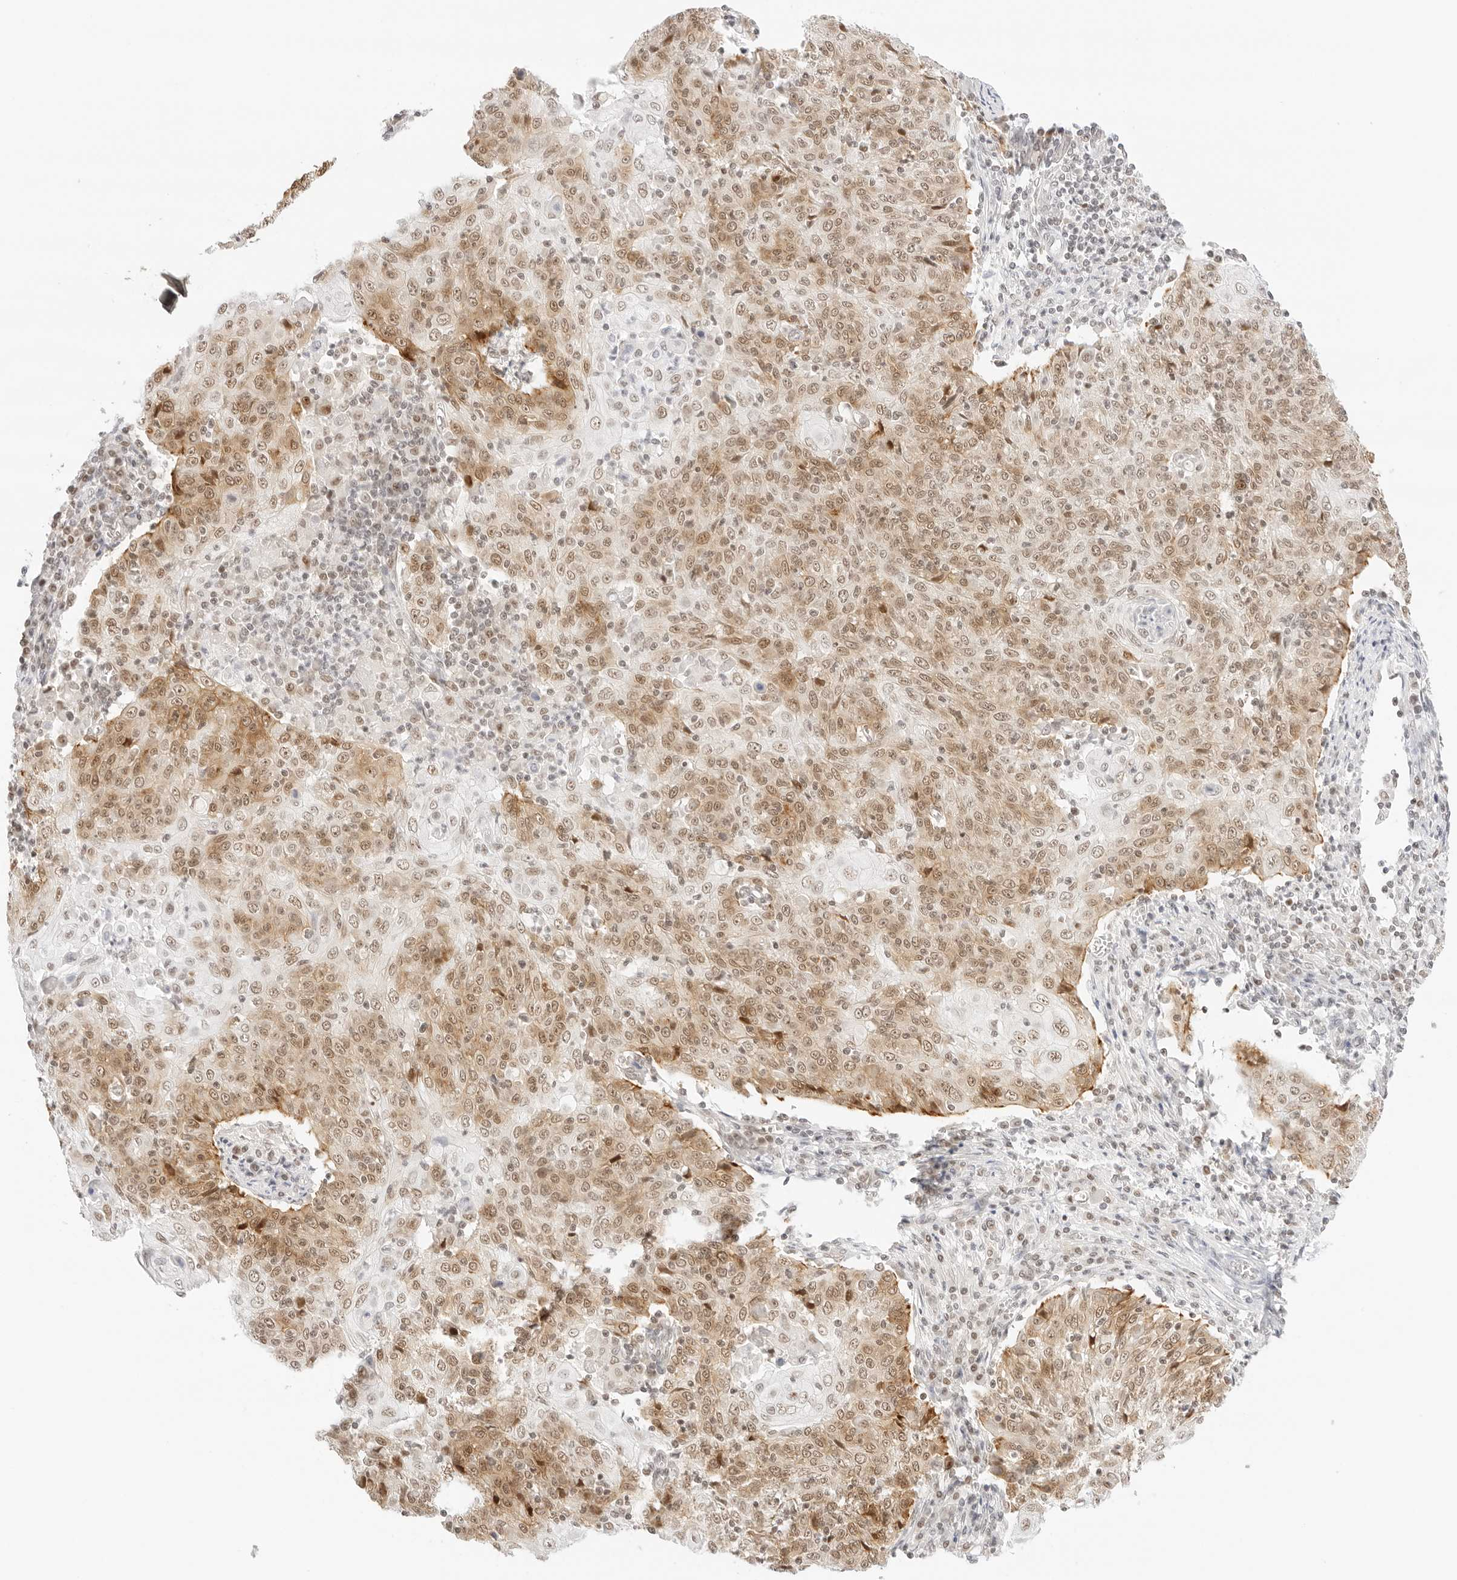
{"staining": {"intensity": "moderate", "quantity": ">75%", "location": "cytoplasmic/membranous,nuclear"}, "tissue": "cervical cancer", "cell_type": "Tumor cells", "image_type": "cancer", "snomed": [{"axis": "morphology", "description": "Squamous cell carcinoma, NOS"}, {"axis": "topography", "description": "Cervix"}], "caption": "Immunohistochemical staining of cervical cancer (squamous cell carcinoma) reveals medium levels of moderate cytoplasmic/membranous and nuclear protein staining in about >75% of tumor cells.", "gene": "ITGA6", "patient": {"sex": "female", "age": 48}}